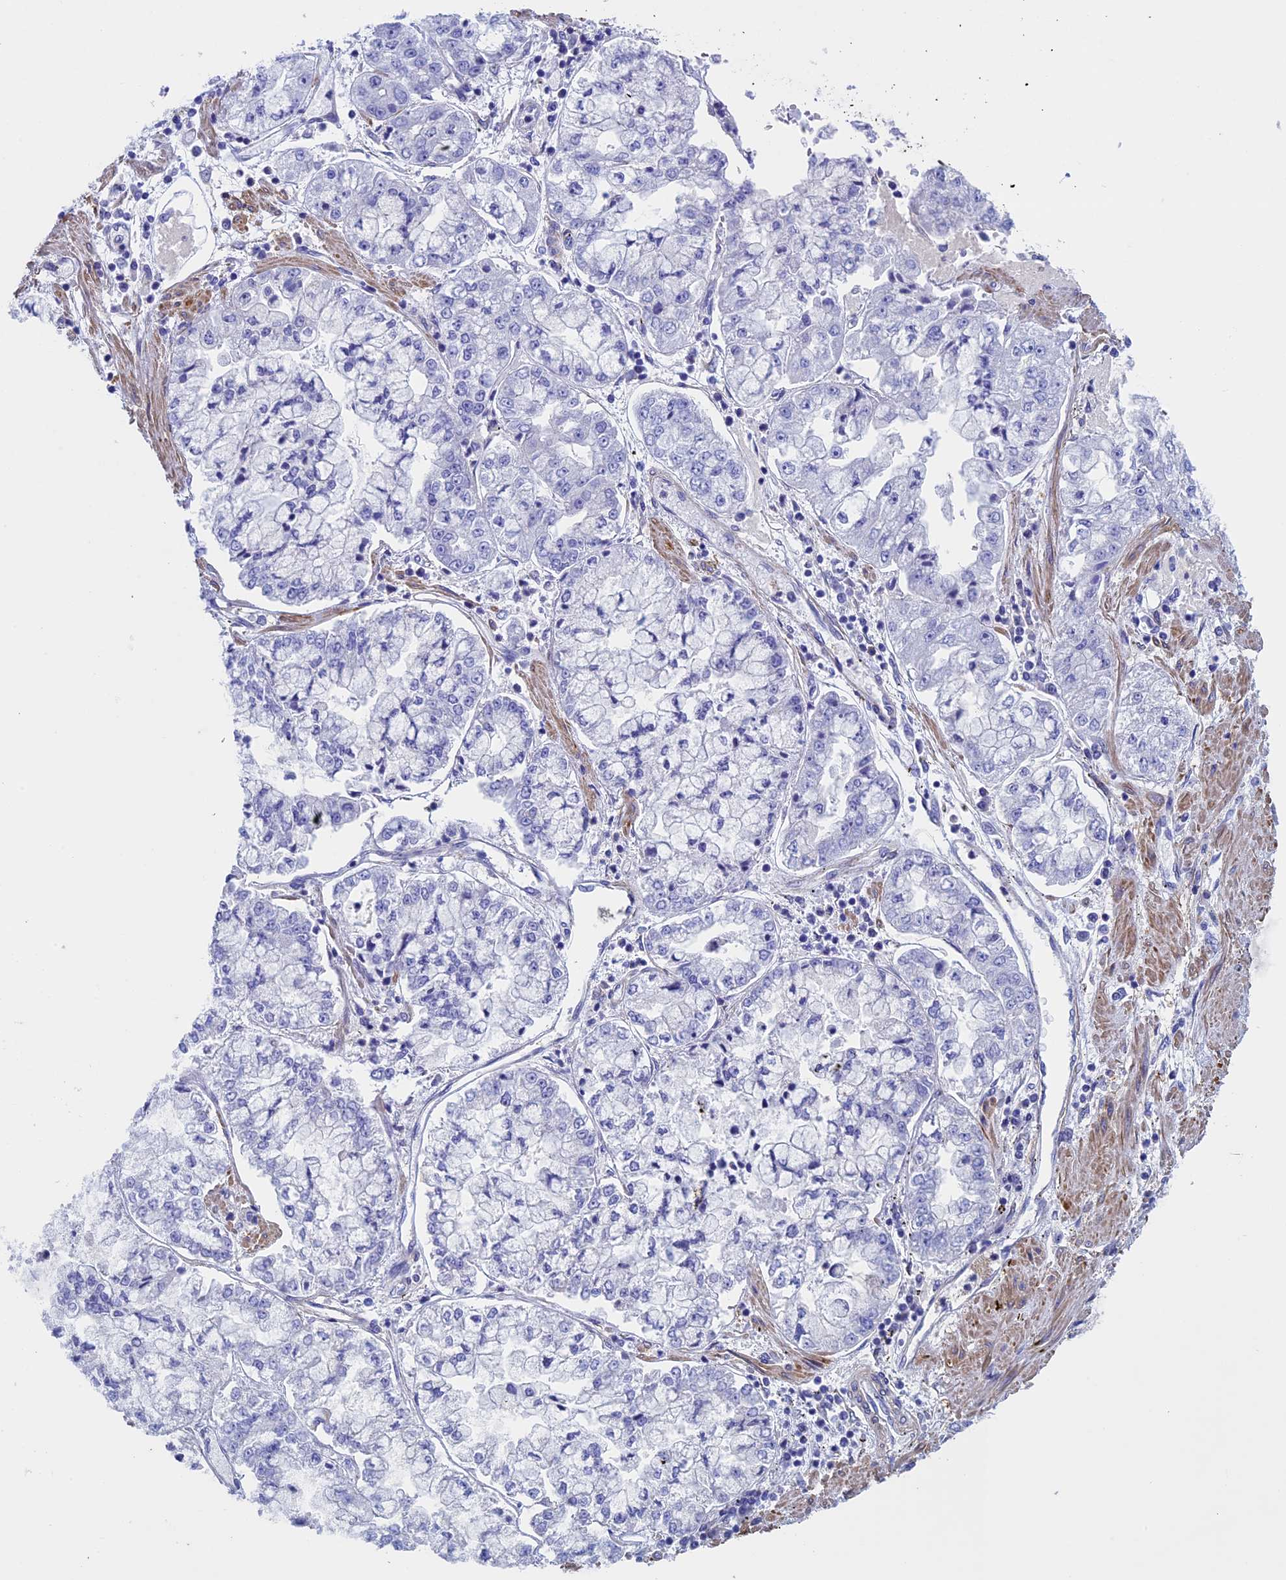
{"staining": {"intensity": "negative", "quantity": "none", "location": "none"}, "tissue": "stomach cancer", "cell_type": "Tumor cells", "image_type": "cancer", "snomed": [{"axis": "morphology", "description": "Adenocarcinoma, NOS"}, {"axis": "topography", "description": "Stomach"}], "caption": "This is an immunohistochemistry image of stomach cancer (adenocarcinoma). There is no positivity in tumor cells.", "gene": "ADH7", "patient": {"sex": "male", "age": 76}}